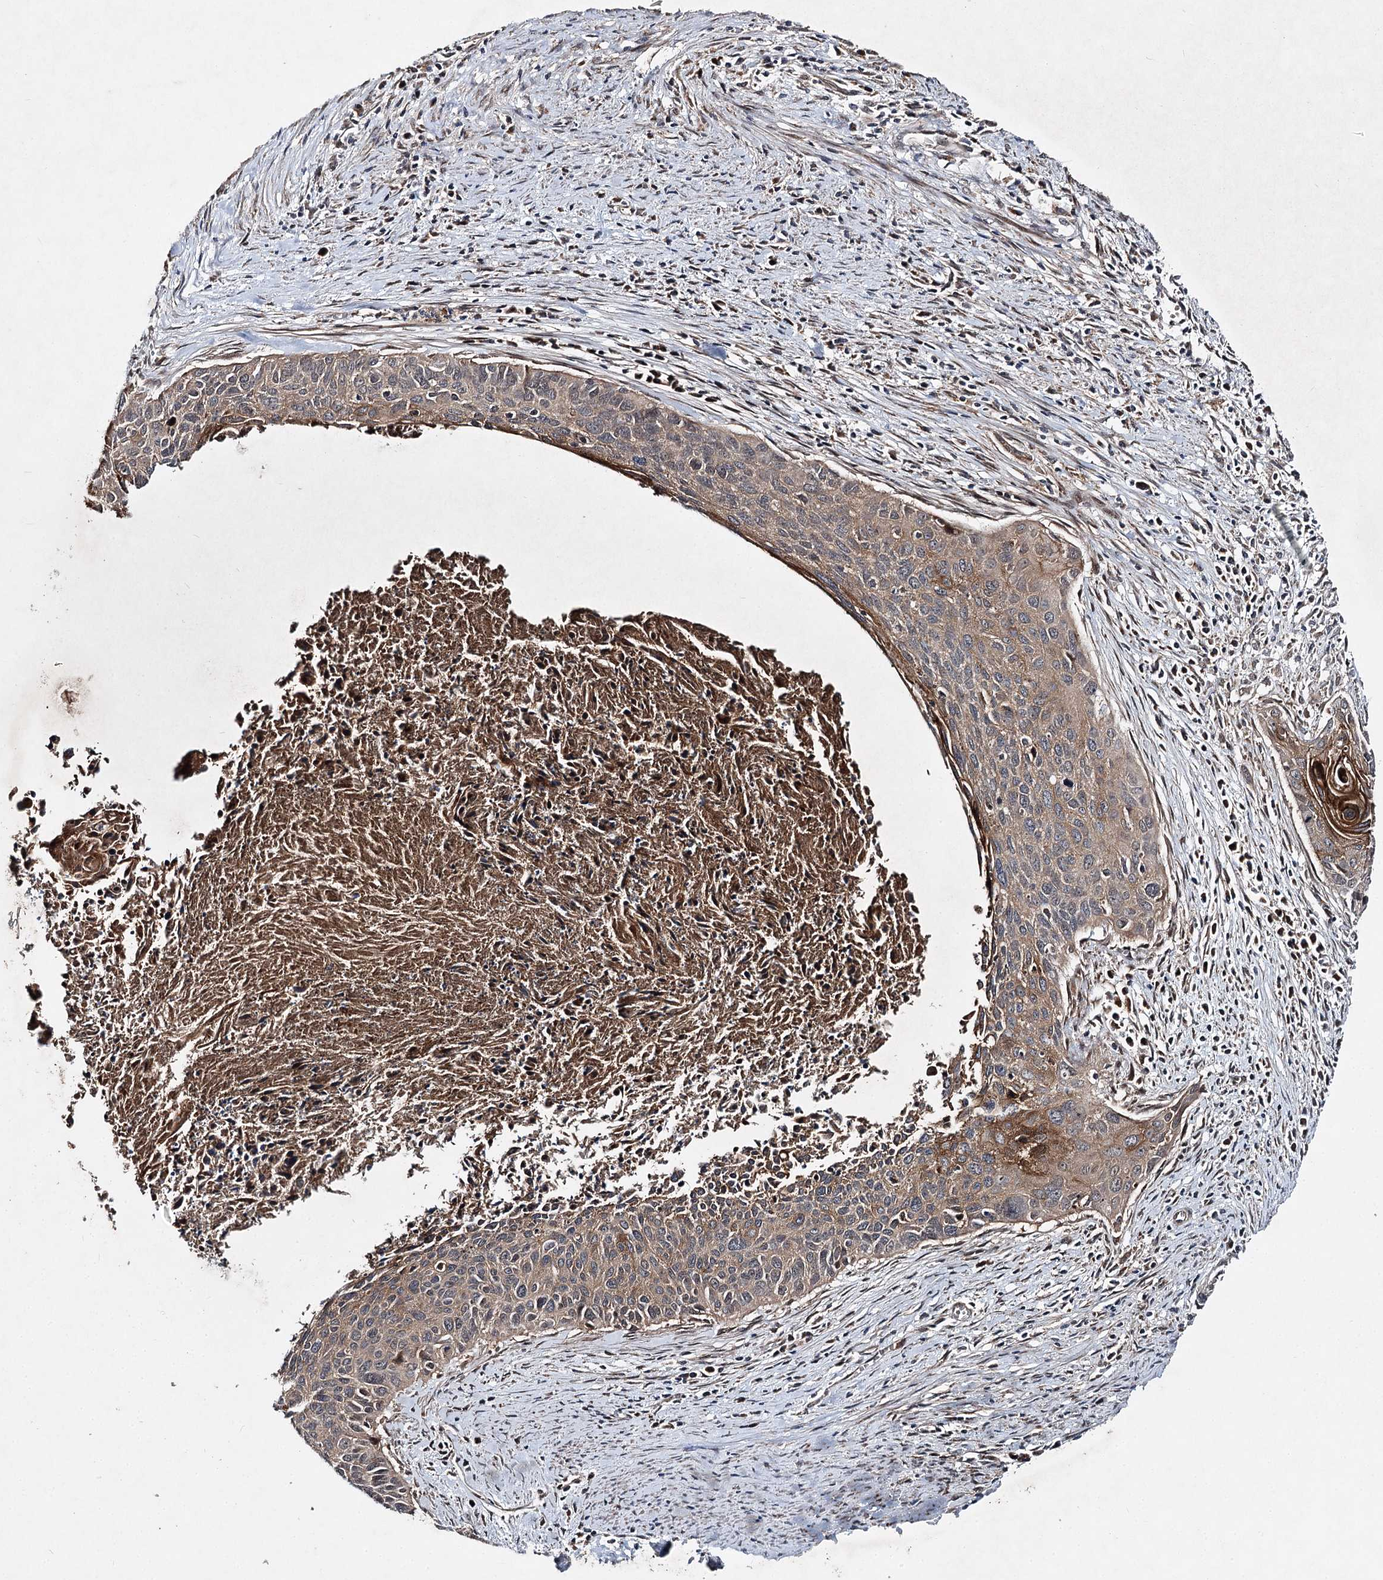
{"staining": {"intensity": "moderate", "quantity": "<25%", "location": "cytoplasmic/membranous"}, "tissue": "cervical cancer", "cell_type": "Tumor cells", "image_type": "cancer", "snomed": [{"axis": "morphology", "description": "Squamous cell carcinoma, NOS"}, {"axis": "topography", "description": "Cervix"}], "caption": "Protein staining reveals moderate cytoplasmic/membranous positivity in approximately <25% of tumor cells in cervical cancer (squamous cell carcinoma). (Brightfield microscopy of DAB IHC at high magnification).", "gene": "MSANTD2", "patient": {"sex": "female", "age": 55}}